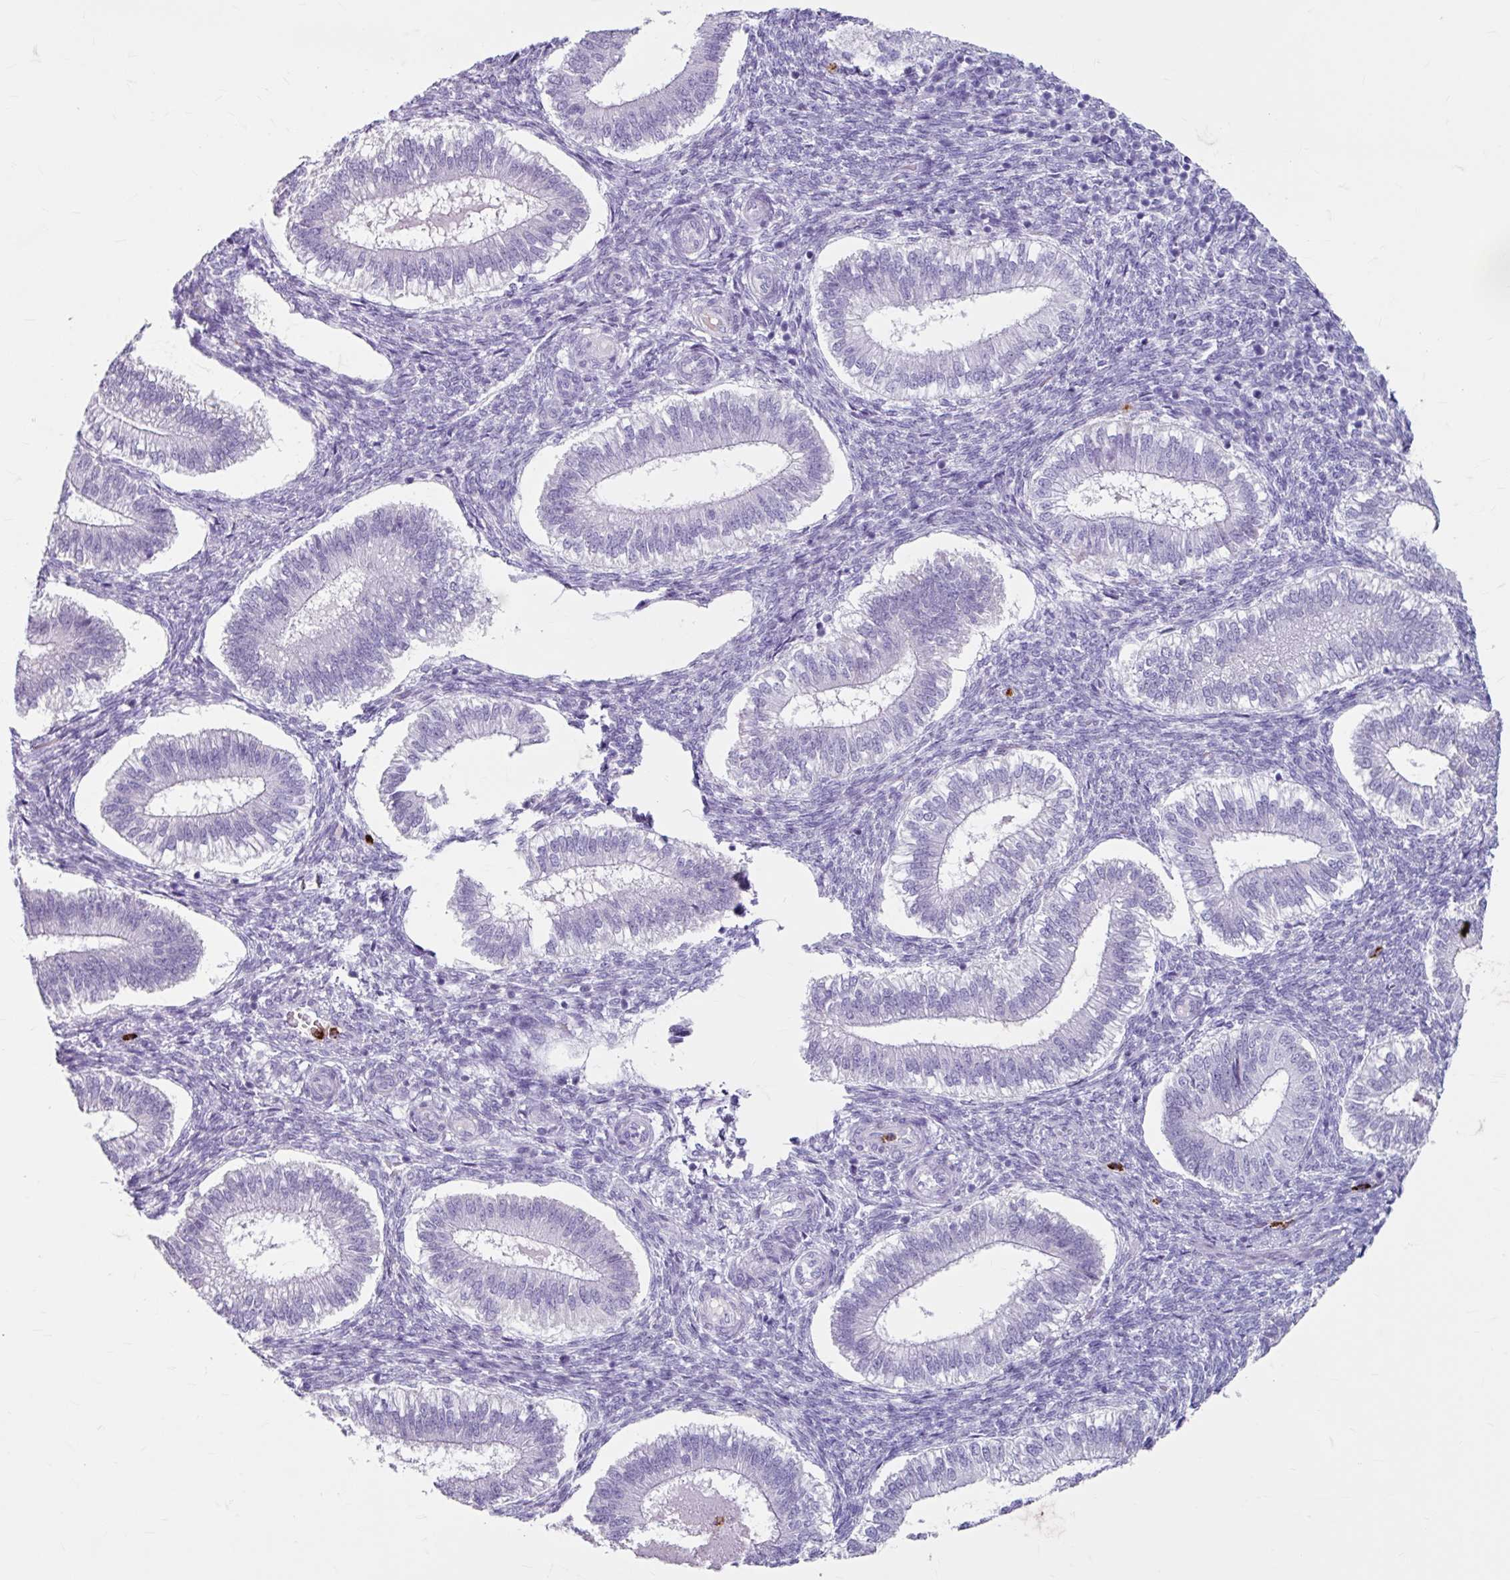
{"staining": {"intensity": "negative", "quantity": "none", "location": "none"}, "tissue": "endometrium", "cell_type": "Cells in endometrial stroma", "image_type": "normal", "snomed": [{"axis": "morphology", "description": "Normal tissue, NOS"}, {"axis": "topography", "description": "Endometrium"}], "caption": "This is an IHC micrograph of normal human endometrium. There is no expression in cells in endometrial stroma.", "gene": "ANKRD1", "patient": {"sex": "female", "age": 25}}